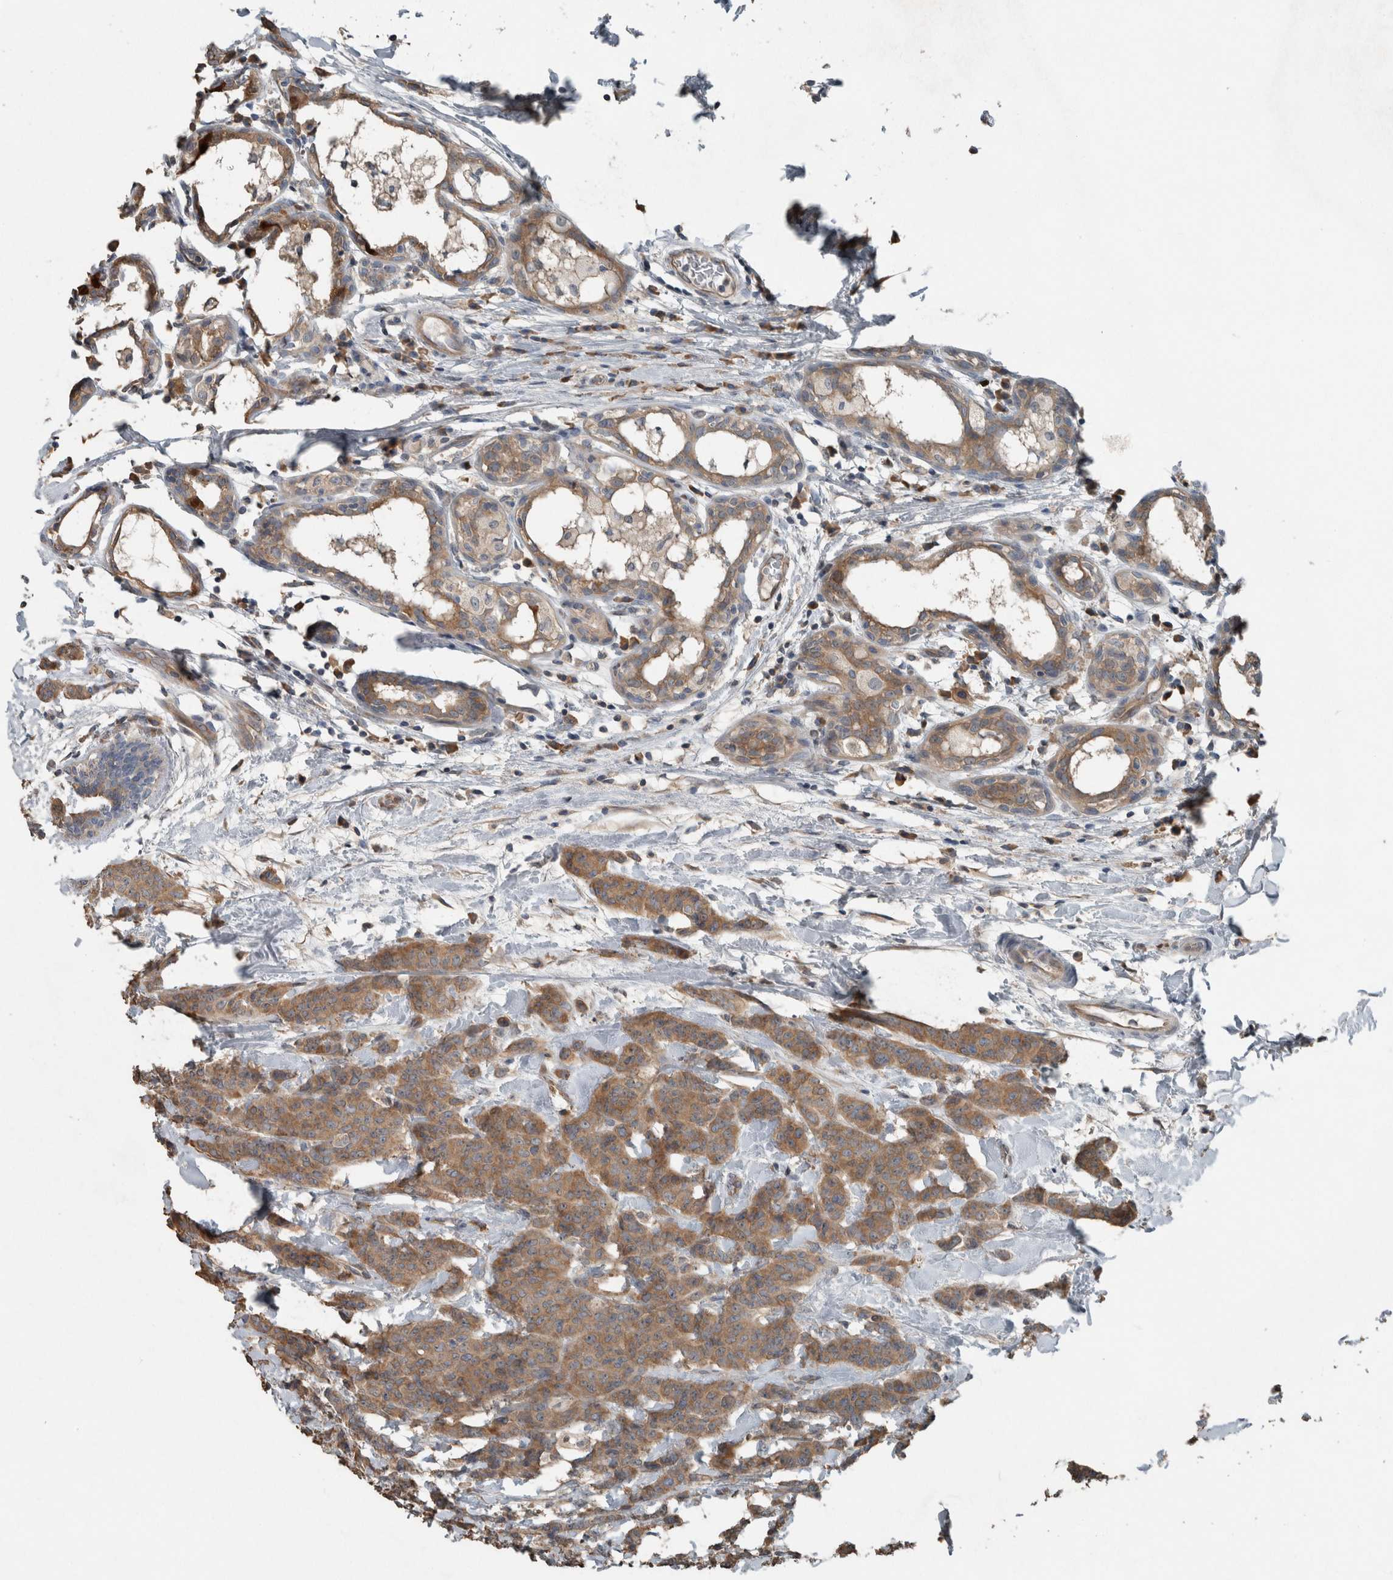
{"staining": {"intensity": "moderate", "quantity": ">75%", "location": "cytoplasmic/membranous"}, "tissue": "breast cancer", "cell_type": "Tumor cells", "image_type": "cancer", "snomed": [{"axis": "morphology", "description": "Normal tissue, NOS"}, {"axis": "morphology", "description": "Duct carcinoma"}, {"axis": "topography", "description": "Breast"}], "caption": "The micrograph reveals staining of breast intraductal carcinoma, revealing moderate cytoplasmic/membranous protein staining (brown color) within tumor cells. Nuclei are stained in blue.", "gene": "KNTC1", "patient": {"sex": "female", "age": 40}}